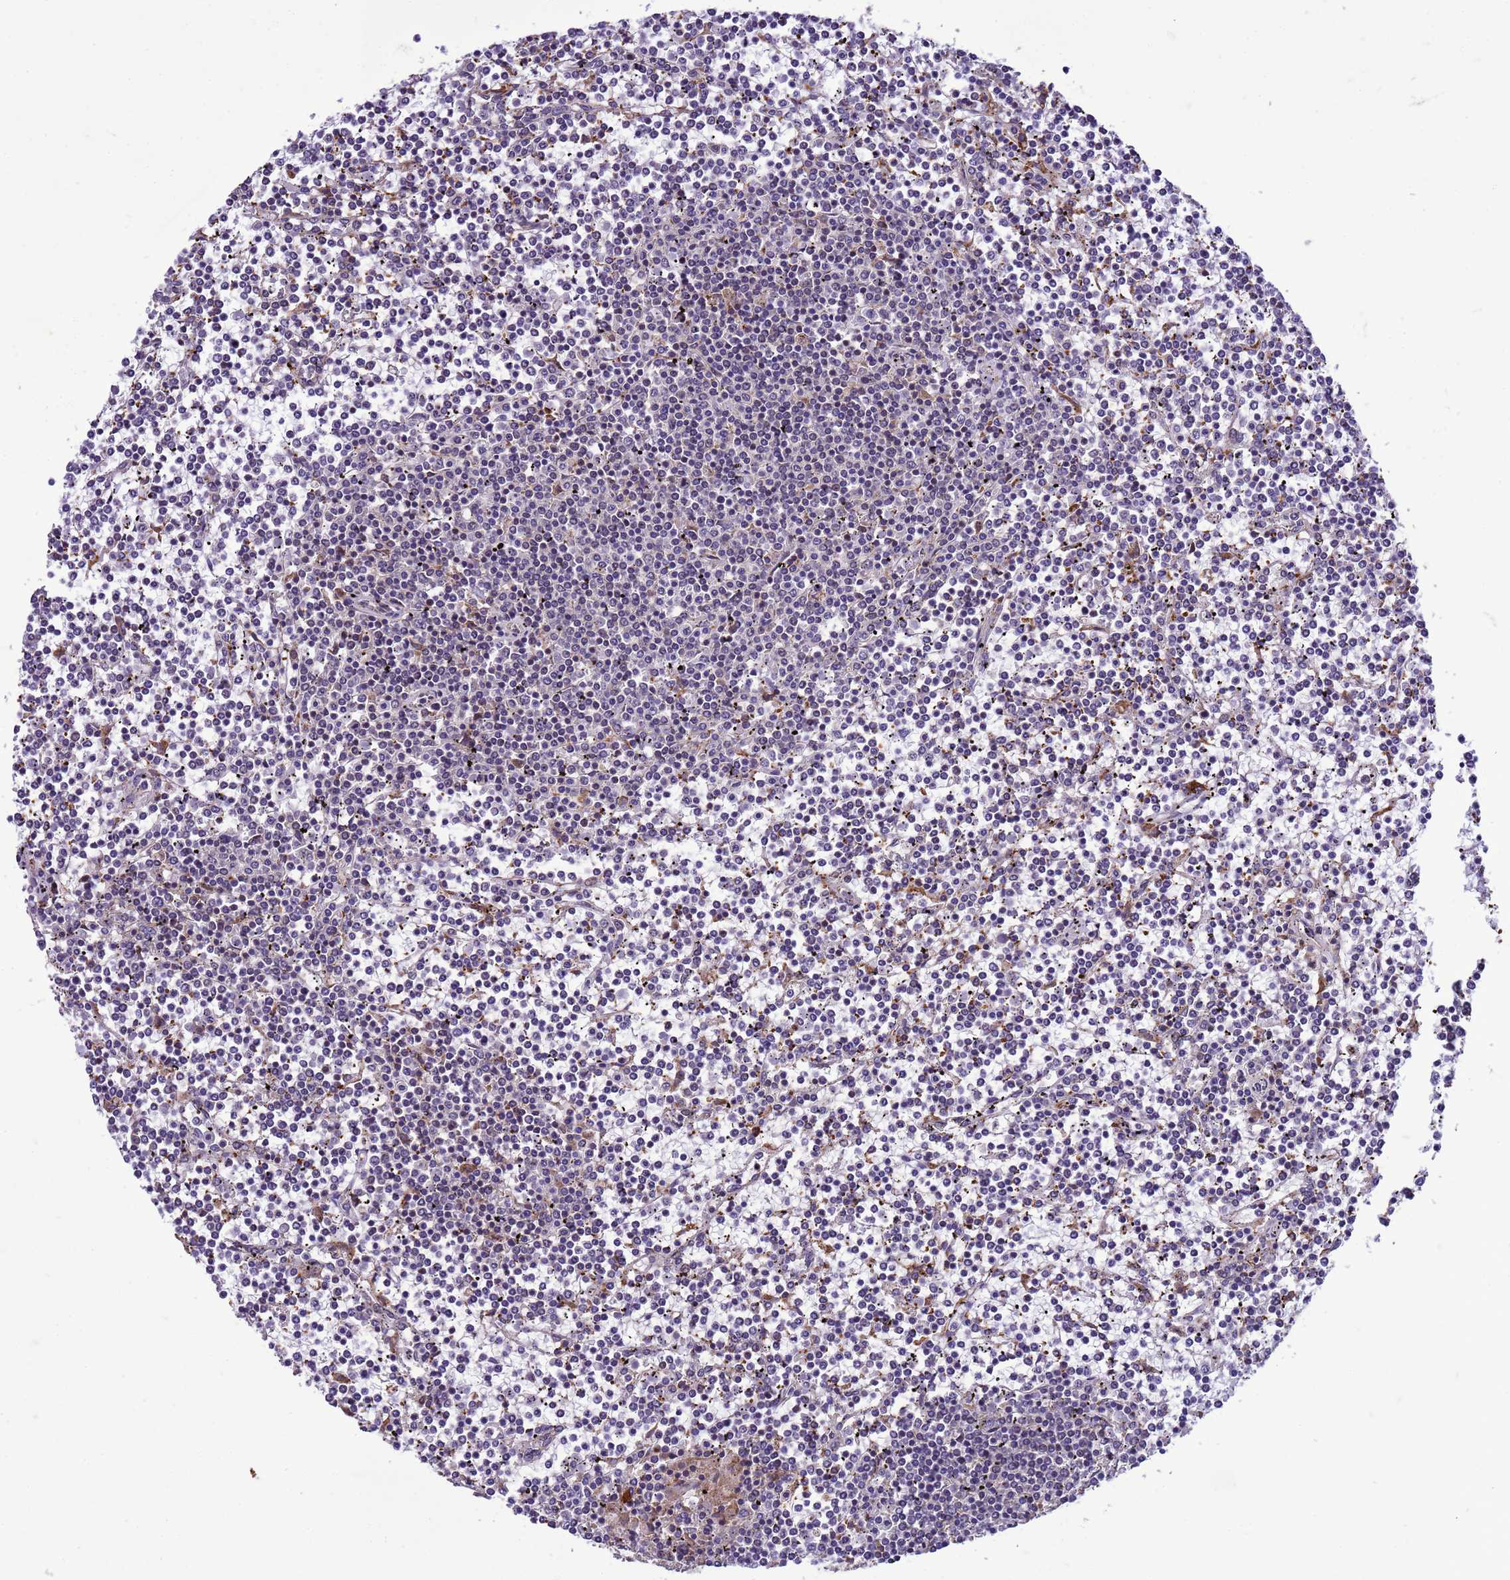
{"staining": {"intensity": "negative", "quantity": "none", "location": "none"}, "tissue": "lymphoma", "cell_type": "Tumor cells", "image_type": "cancer", "snomed": [{"axis": "morphology", "description": "Malignant lymphoma, non-Hodgkin's type, Low grade"}, {"axis": "topography", "description": "Spleen"}], "caption": "Protein analysis of lymphoma reveals no significant positivity in tumor cells. (Stains: DAB (3,3'-diaminobenzidine) immunohistochemistry with hematoxylin counter stain, Microscopy: brightfield microscopy at high magnification).", "gene": "GEN1", "patient": {"sex": "female", "age": 19}}